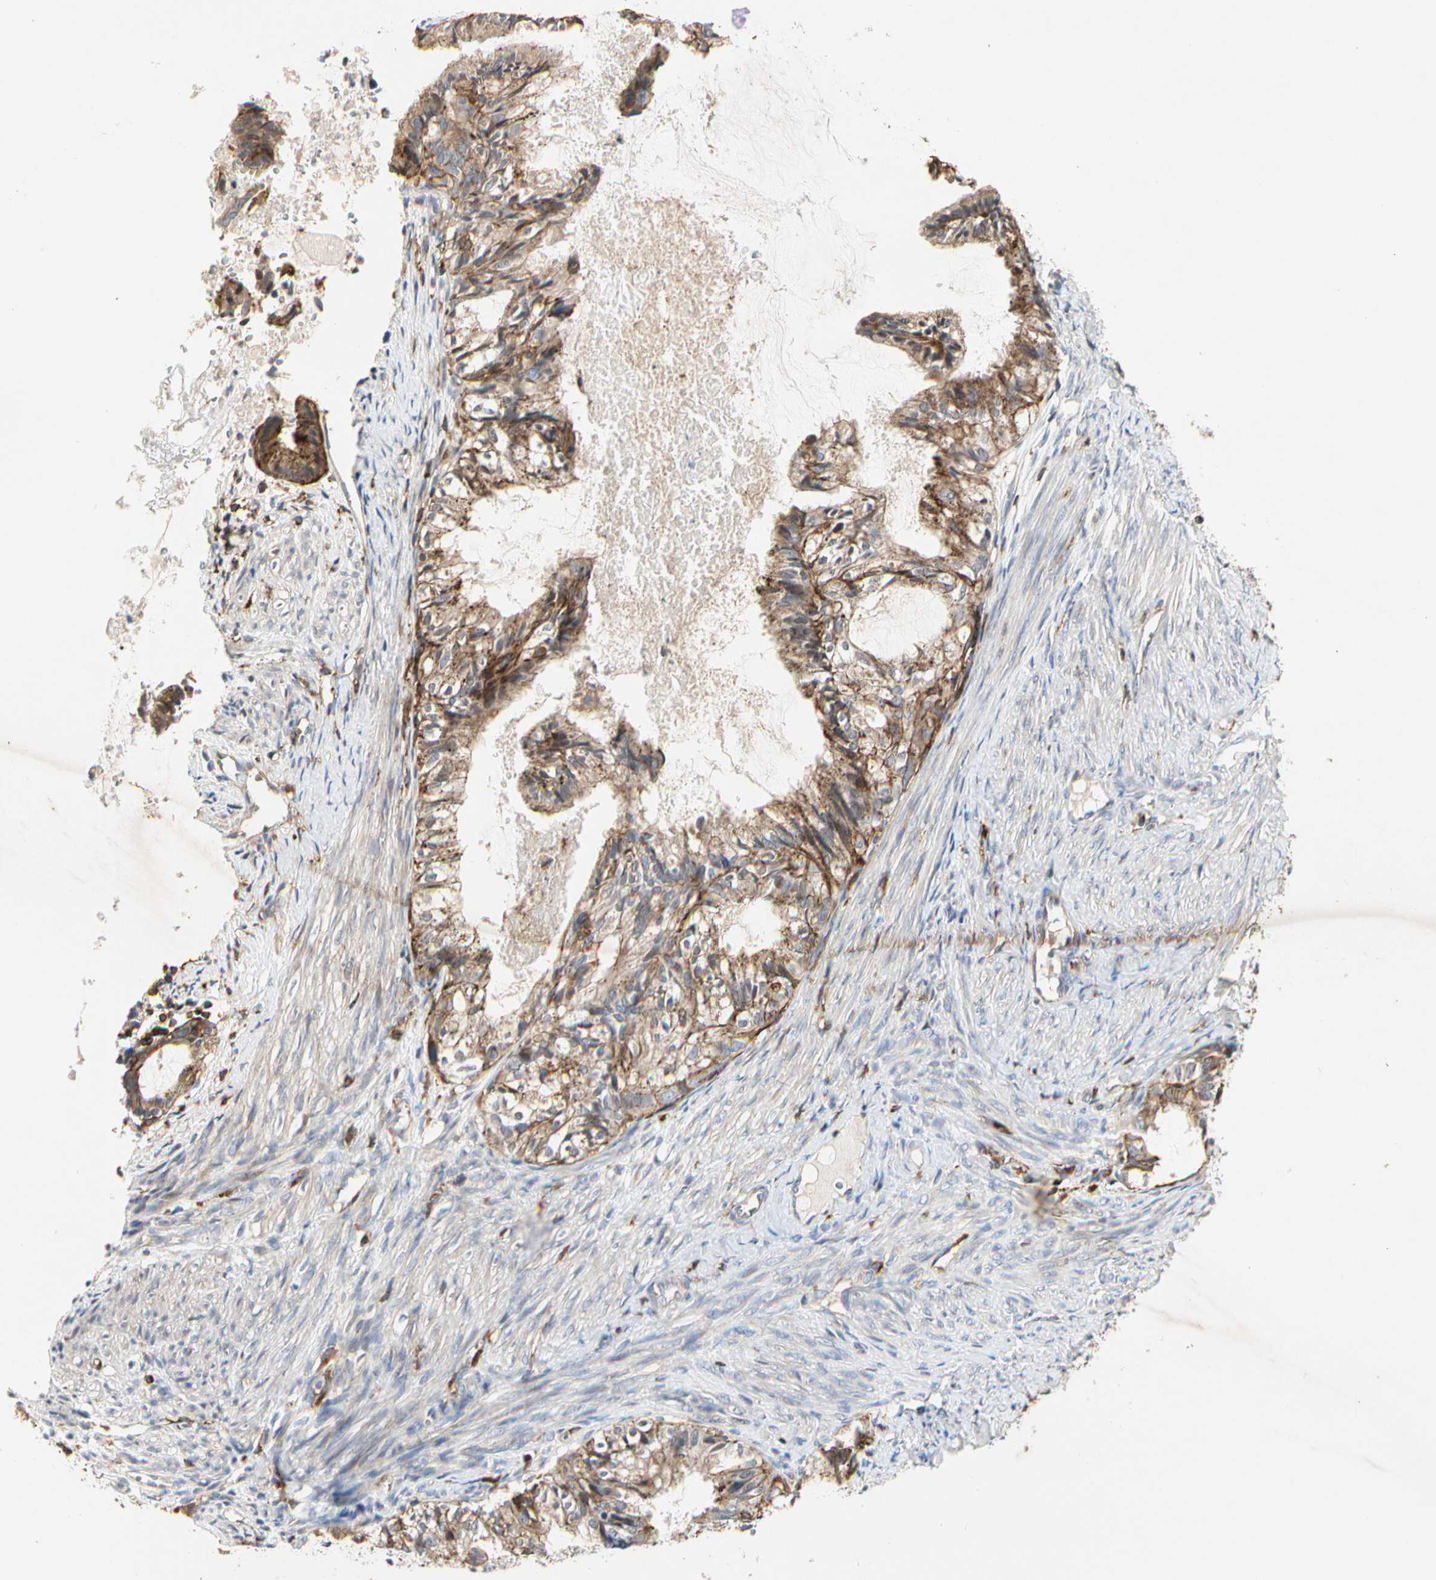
{"staining": {"intensity": "moderate", "quantity": ">75%", "location": "cytoplasmic/membranous"}, "tissue": "cervical cancer", "cell_type": "Tumor cells", "image_type": "cancer", "snomed": [{"axis": "morphology", "description": "Normal tissue, NOS"}, {"axis": "morphology", "description": "Adenocarcinoma, NOS"}, {"axis": "topography", "description": "Cervix"}, {"axis": "topography", "description": "Endometrium"}], "caption": "Immunohistochemistry histopathology image of neoplastic tissue: human cervical cancer (adenocarcinoma) stained using IHC displays medium levels of moderate protein expression localized specifically in the cytoplasmic/membranous of tumor cells, appearing as a cytoplasmic/membranous brown color.", "gene": "NAPG", "patient": {"sex": "female", "age": 86}}